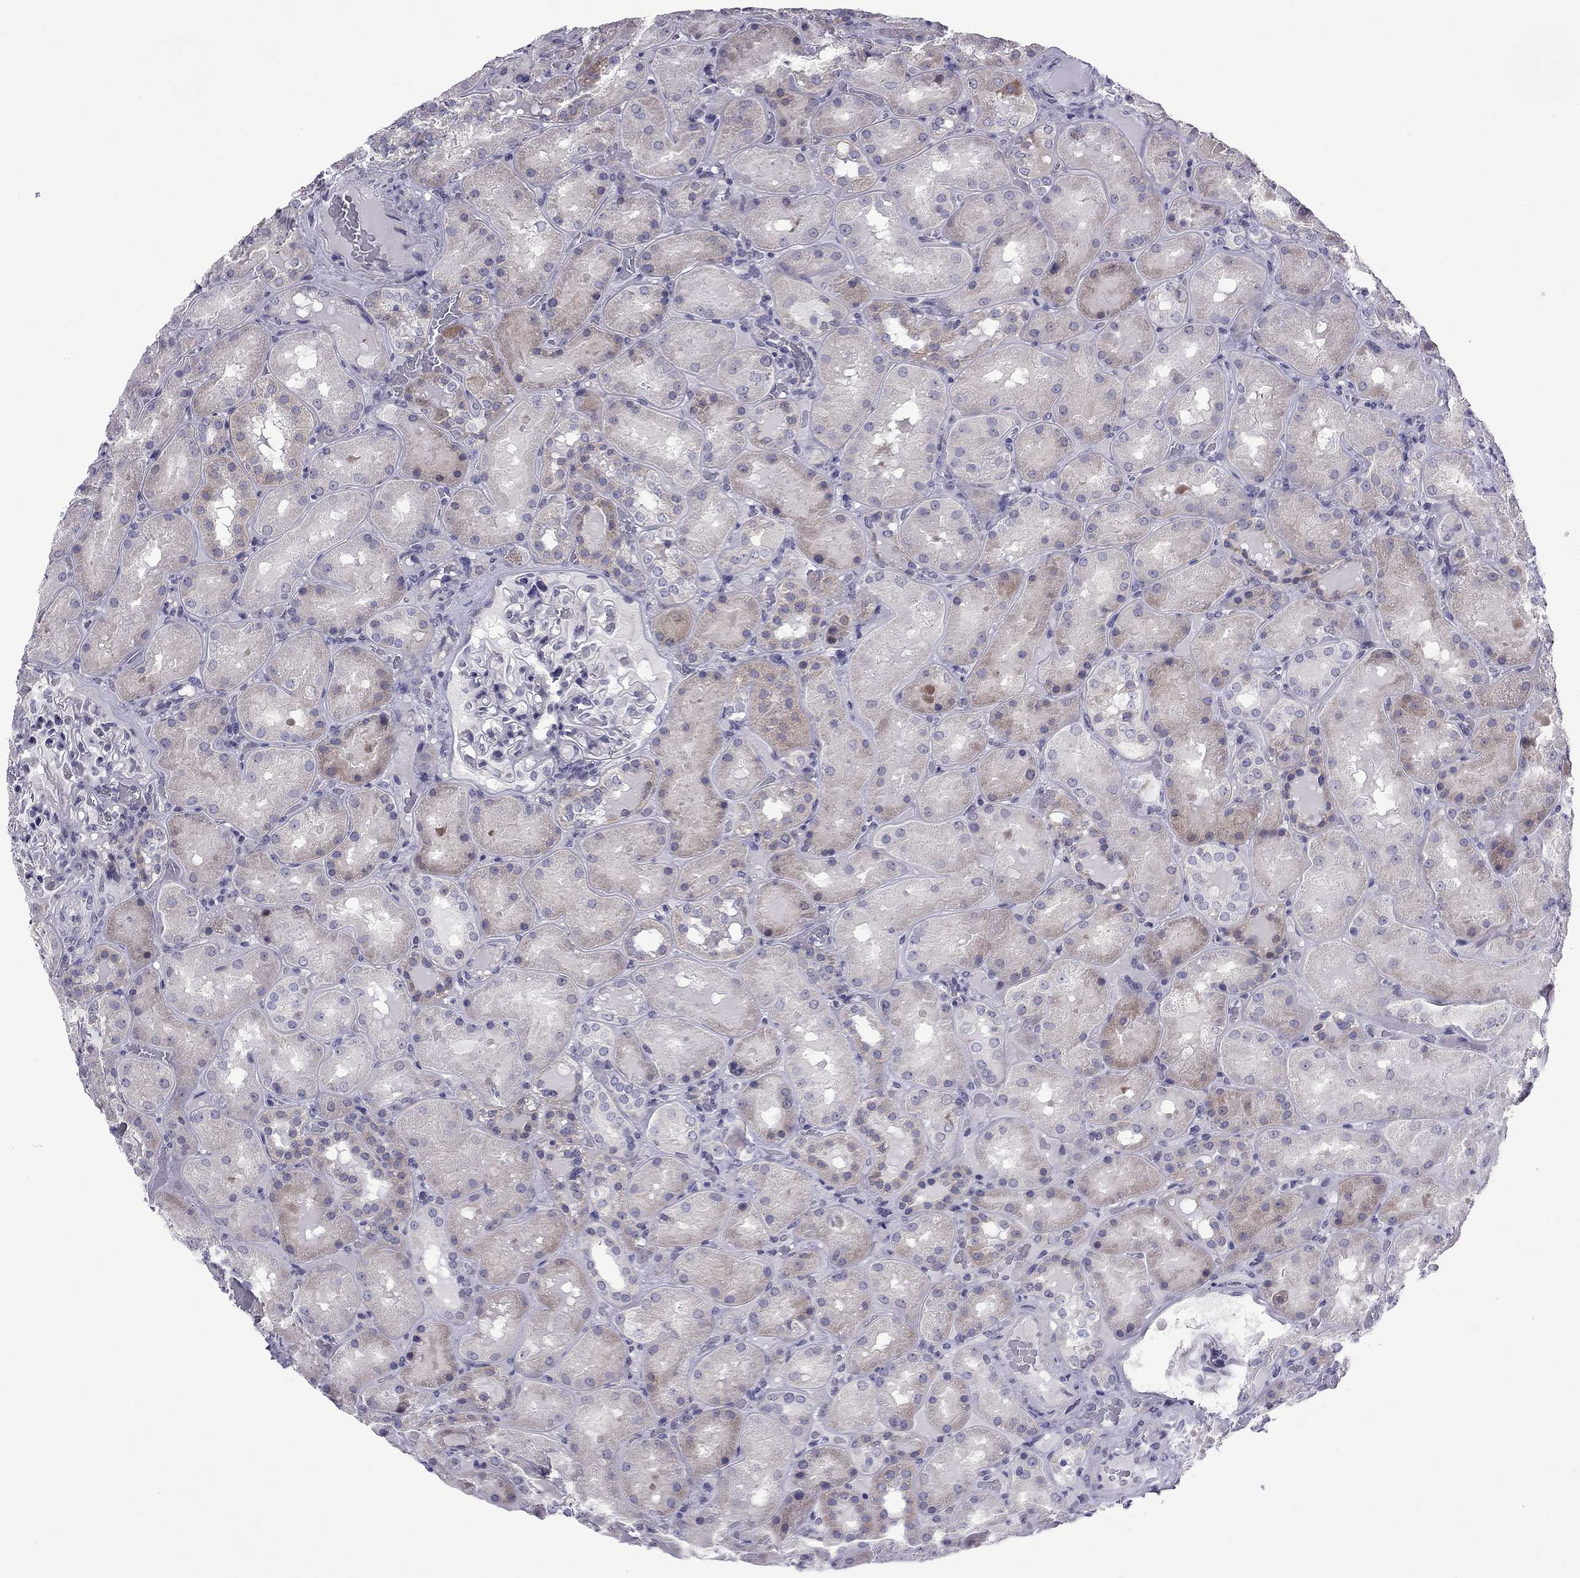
{"staining": {"intensity": "negative", "quantity": "none", "location": "none"}, "tissue": "kidney", "cell_type": "Cells in glomeruli", "image_type": "normal", "snomed": [{"axis": "morphology", "description": "Normal tissue, NOS"}, {"axis": "topography", "description": "Kidney"}], "caption": "A high-resolution photomicrograph shows IHC staining of unremarkable kidney, which displays no significant positivity in cells in glomeruli. (DAB immunohistochemistry (IHC) visualized using brightfield microscopy, high magnification).", "gene": "POM121L12", "patient": {"sex": "male", "age": 73}}